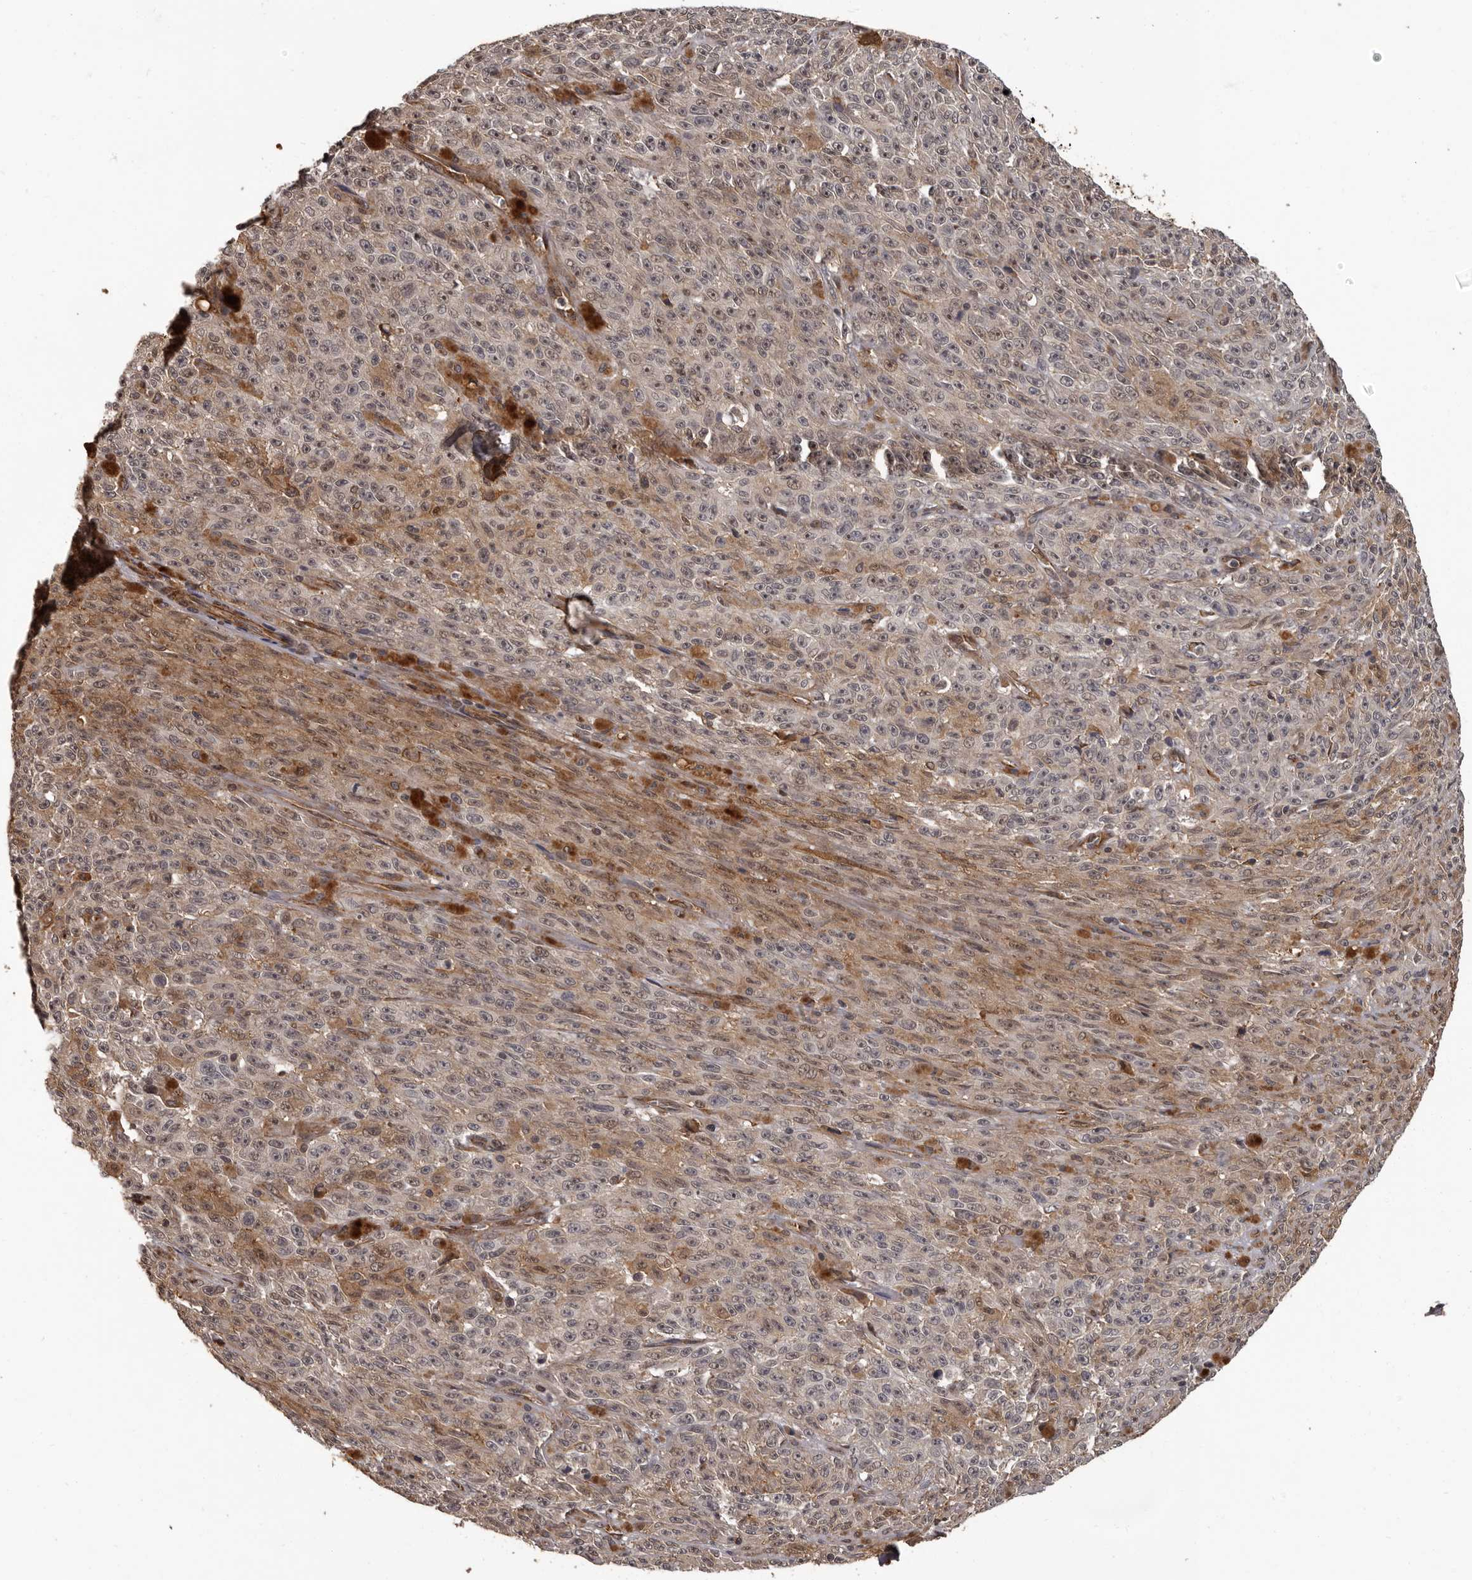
{"staining": {"intensity": "moderate", "quantity": "<25%", "location": "cytoplasmic/membranous"}, "tissue": "melanoma", "cell_type": "Tumor cells", "image_type": "cancer", "snomed": [{"axis": "morphology", "description": "Malignant melanoma, NOS"}, {"axis": "topography", "description": "Skin"}], "caption": "Moderate cytoplasmic/membranous staining for a protein is identified in about <25% of tumor cells of melanoma using immunohistochemistry (IHC).", "gene": "SLITRK6", "patient": {"sex": "female", "age": 82}}